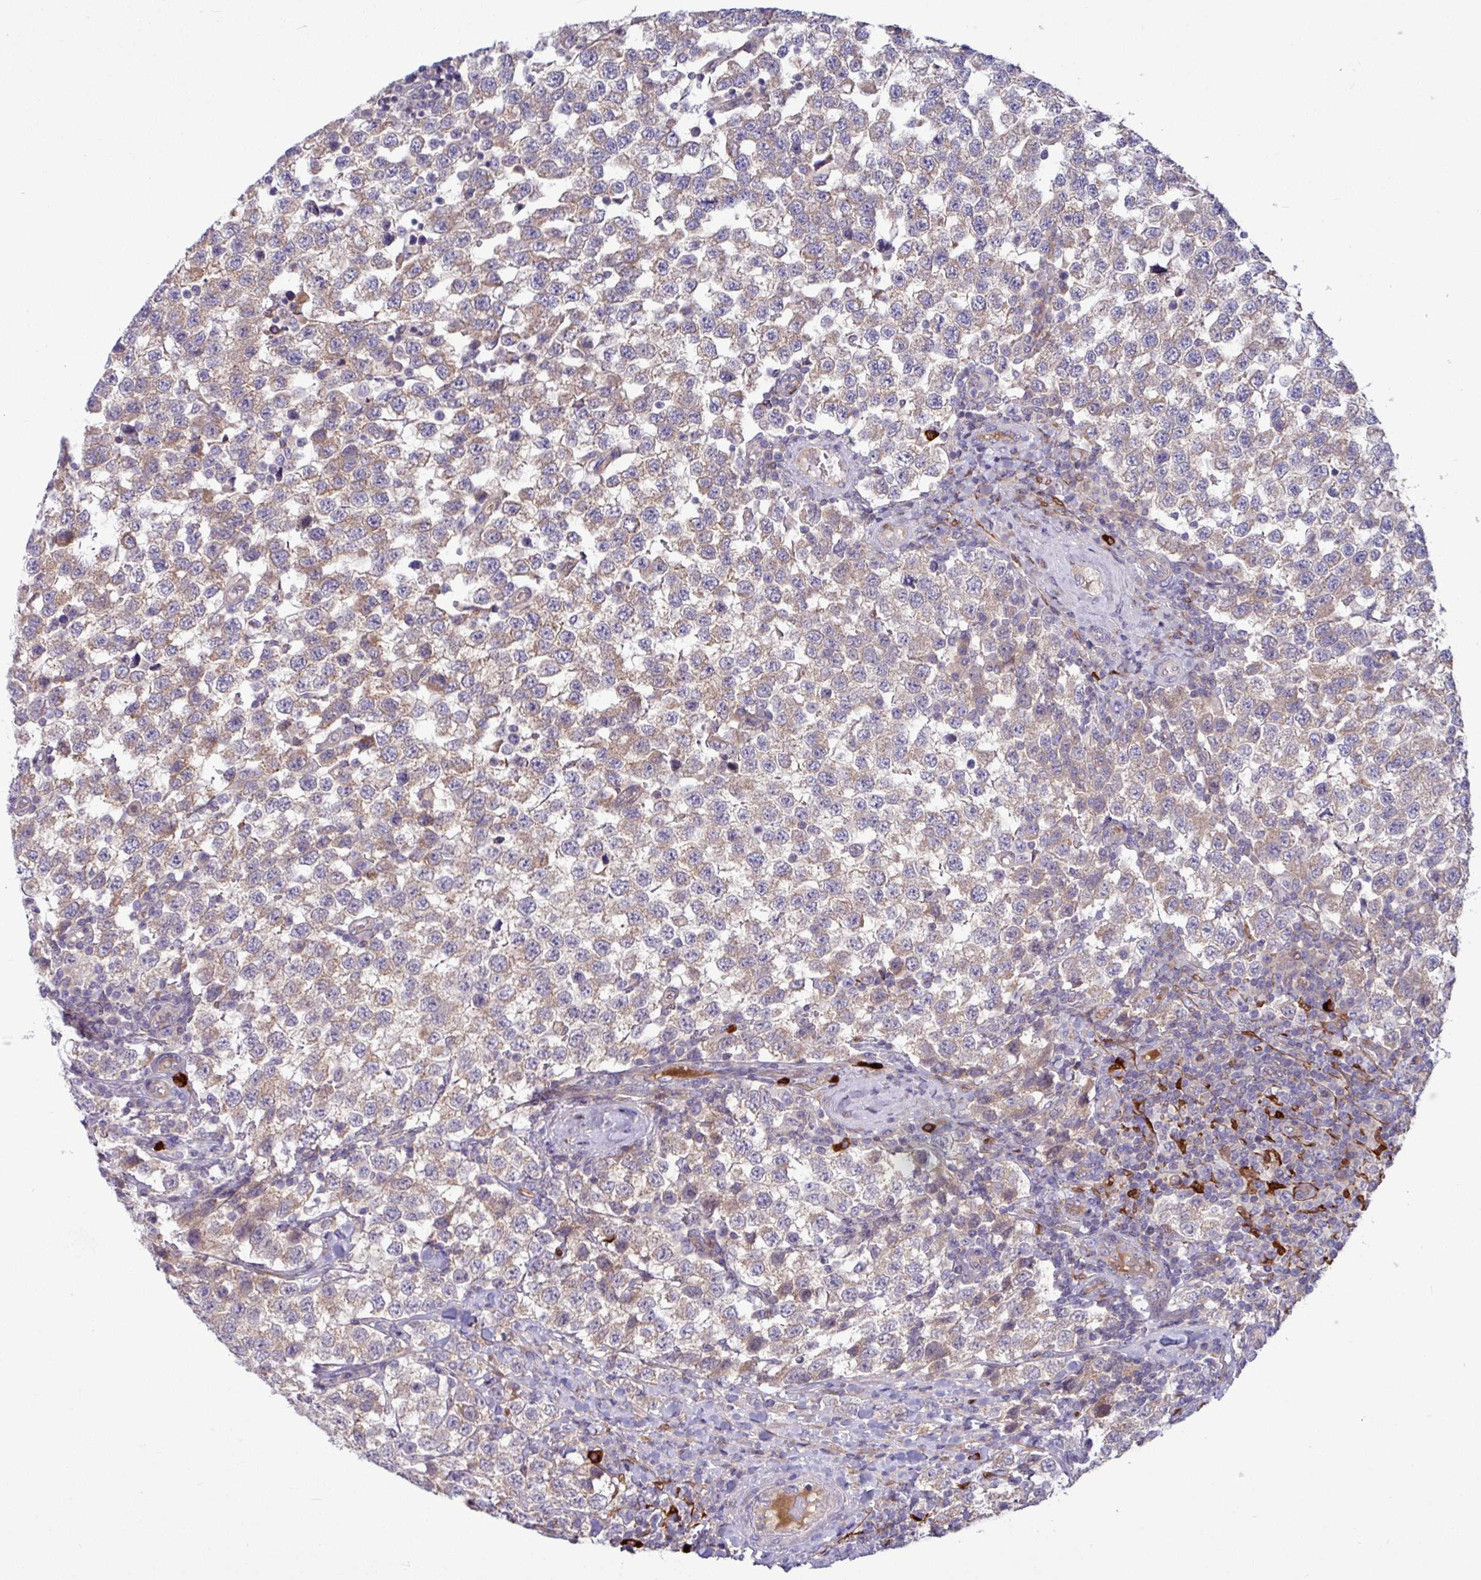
{"staining": {"intensity": "weak", "quantity": "25%-75%", "location": "cytoplasmic/membranous"}, "tissue": "testis cancer", "cell_type": "Tumor cells", "image_type": "cancer", "snomed": [{"axis": "morphology", "description": "Seminoma, NOS"}, {"axis": "topography", "description": "Testis"}], "caption": "The micrograph demonstrates a brown stain indicating the presence of a protein in the cytoplasmic/membranous of tumor cells in testis seminoma. Nuclei are stained in blue.", "gene": "B4GALNT4", "patient": {"sex": "male", "age": 34}}